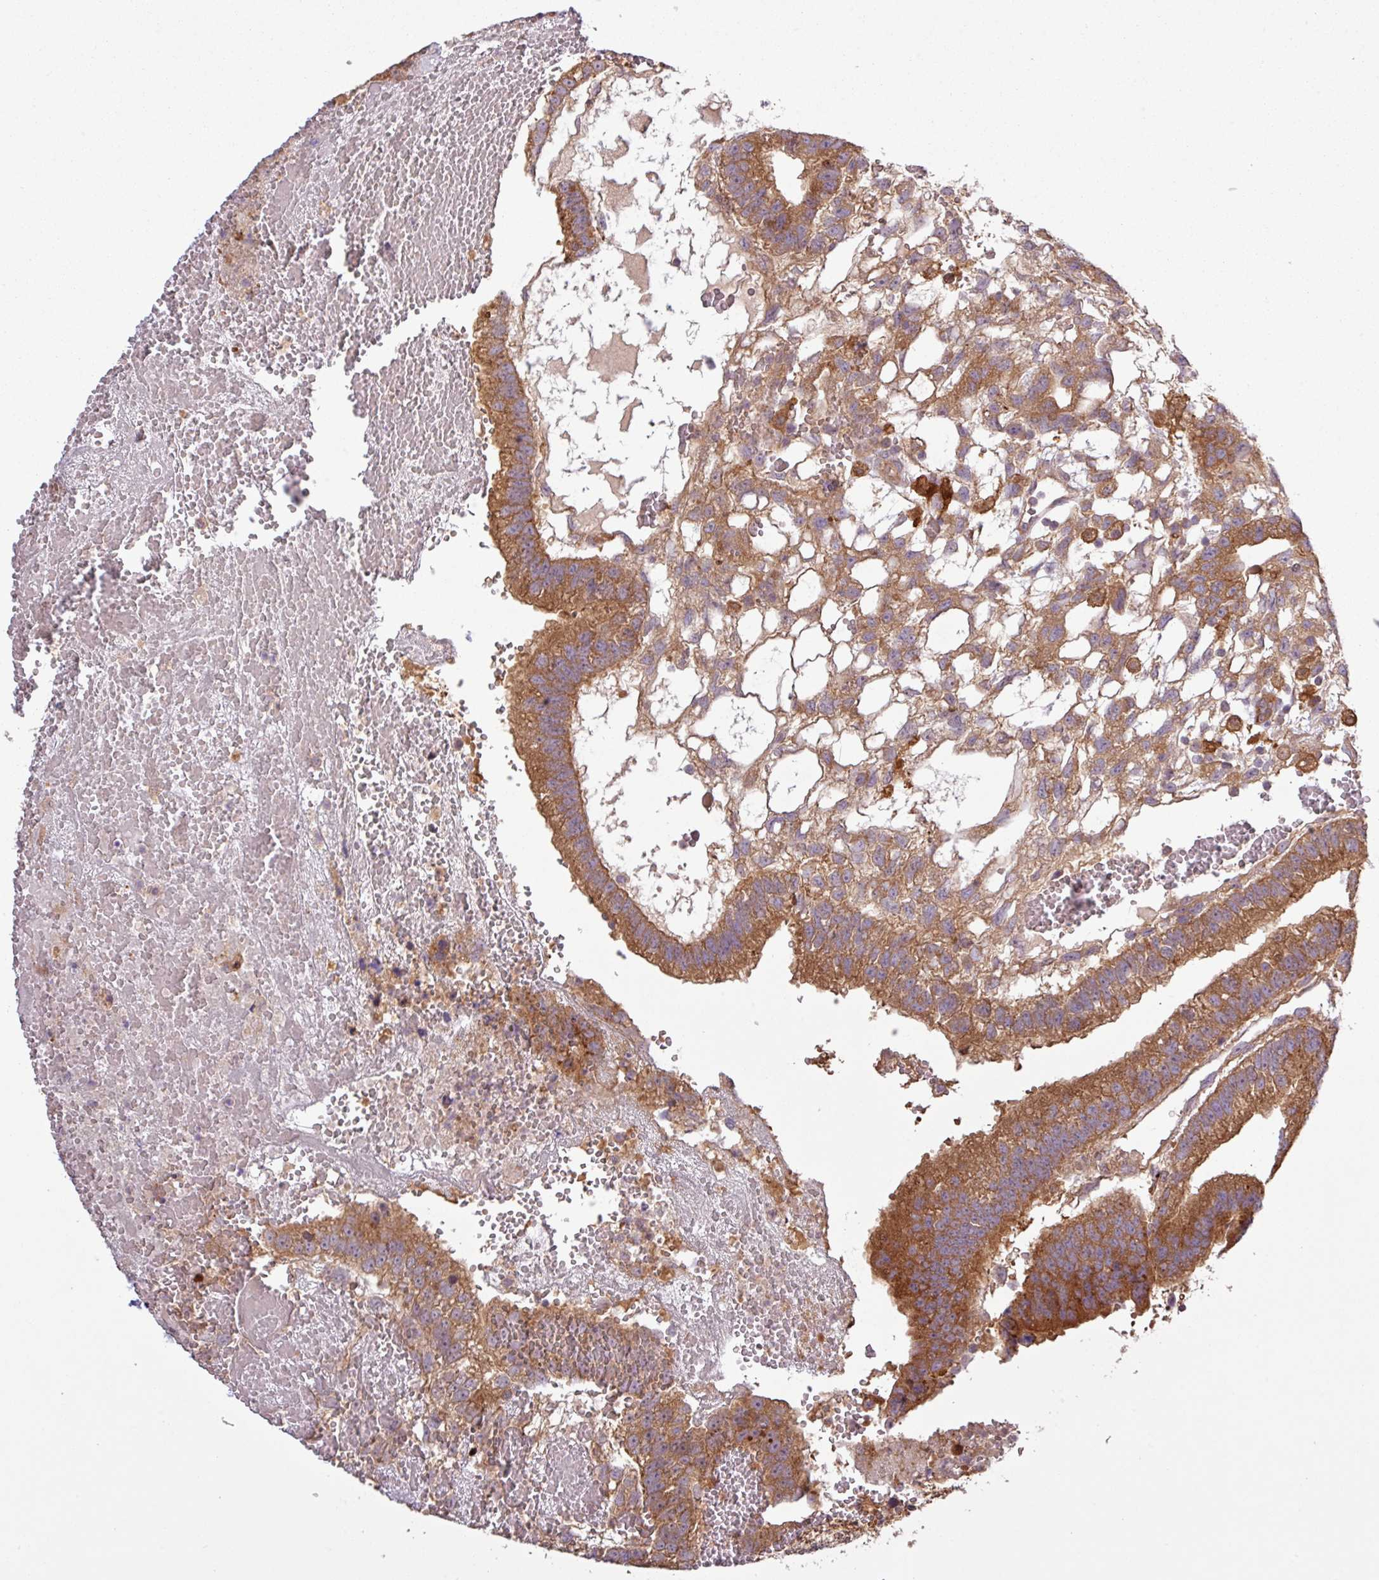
{"staining": {"intensity": "moderate", "quantity": ">75%", "location": "cytoplasmic/membranous"}, "tissue": "testis cancer", "cell_type": "Tumor cells", "image_type": "cancer", "snomed": [{"axis": "morphology", "description": "Normal tissue, NOS"}, {"axis": "morphology", "description": "Carcinoma, Embryonal, NOS"}, {"axis": "topography", "description": "Testis"}], "caption": "Immunohistochemical staining of testis cancer demonstrates moderate cytoplasmic/membranous protein staining in about >75% of tumor cells.", "gene": "SIRPB2", "patient": {"sex": "male", "age": 32}}